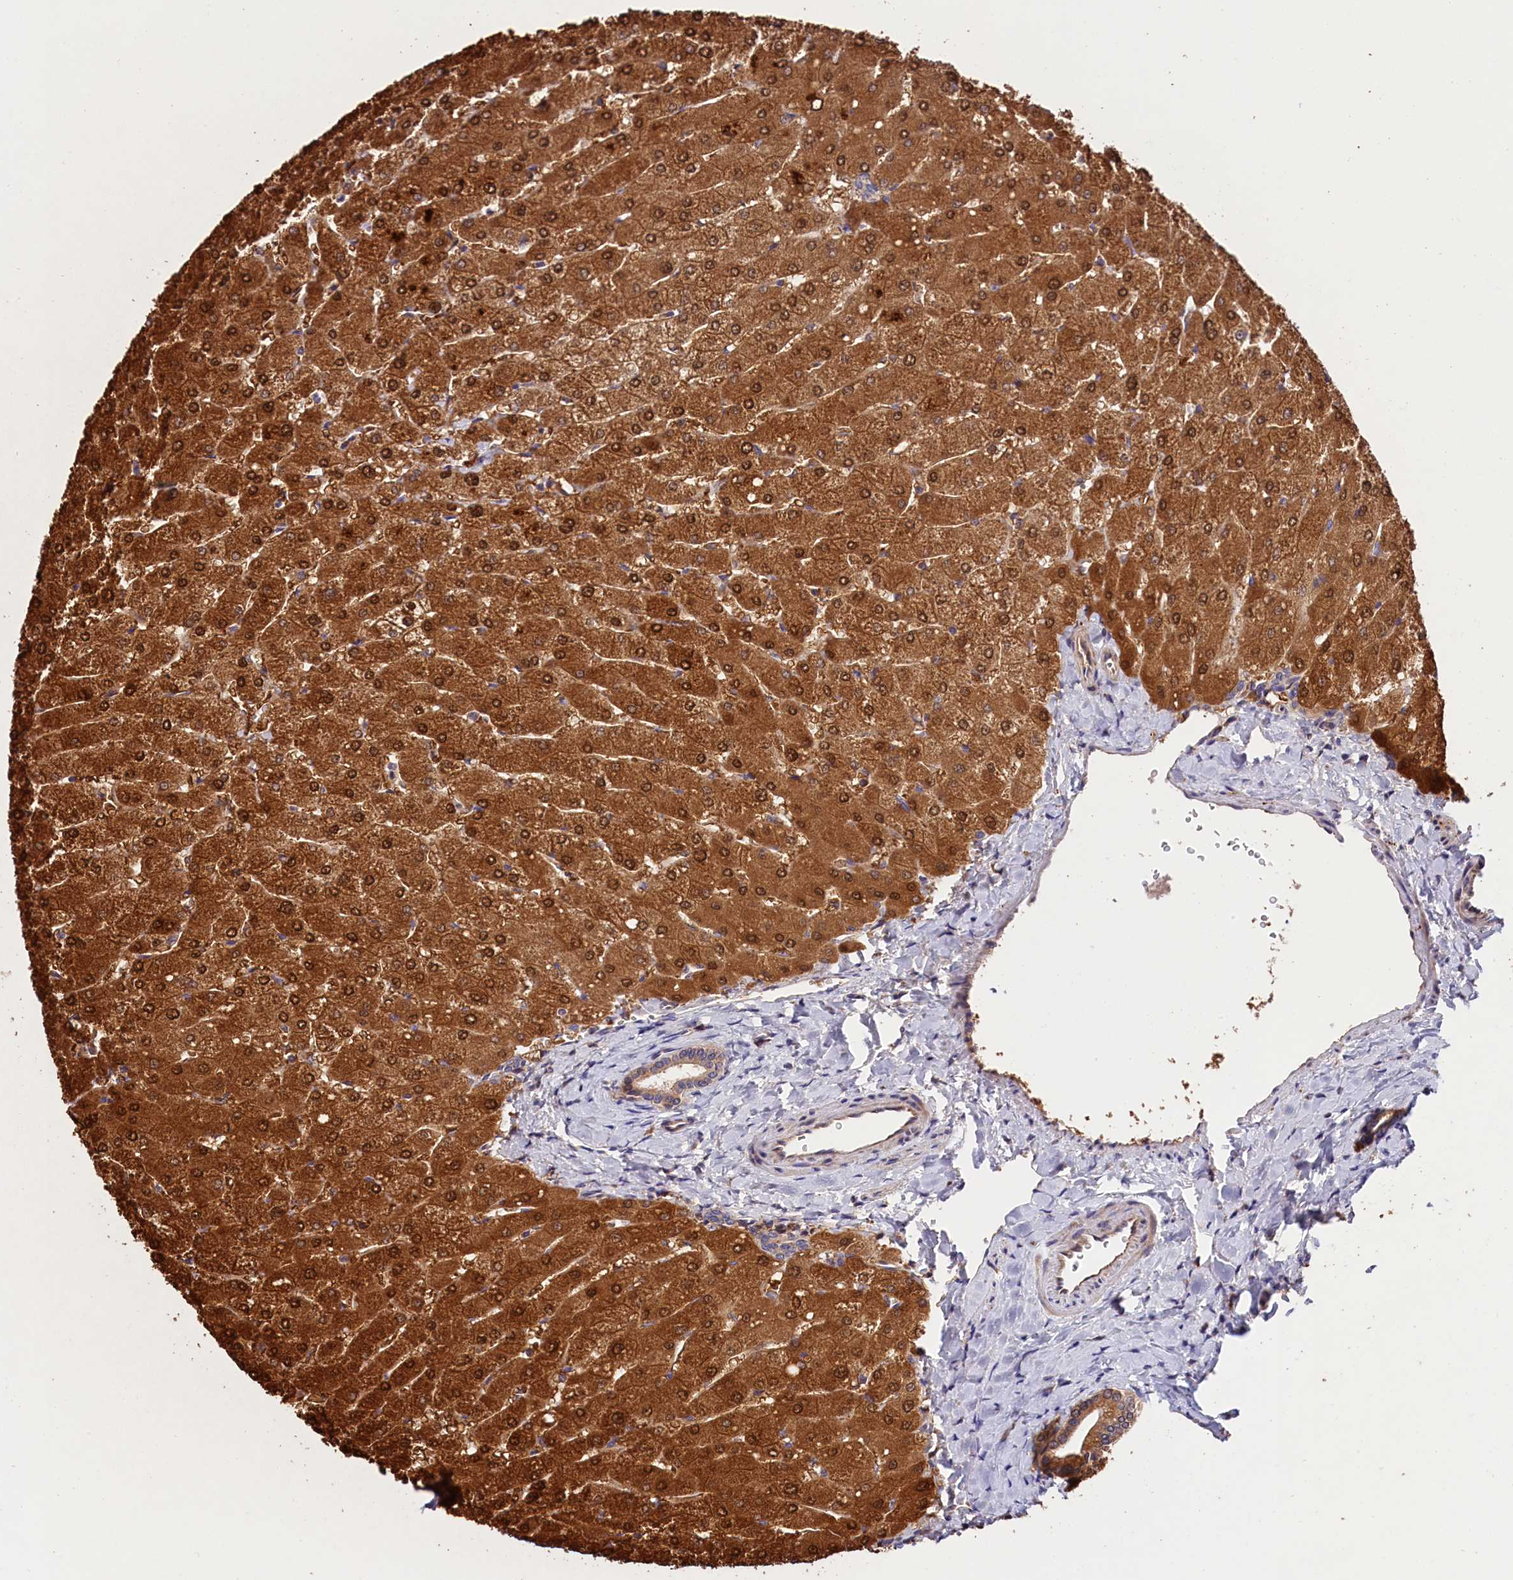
{"staining": {"intensity": "moderate", "quantity": "25%-75%", "location": "cytoplasmic/membranous"}, "tissue": "liver", "cell_type": "Cholangiocytes", "image_type": "normal", "snomed": [{"axis": "morphology", "description": "Normal tissue, NOS"}, {"axis": "topography", "description": "Liver"}], "caption": "Immunohistochemical staining of unremarkable human liver reveals moderate cytoplasmic/membranous protein staining in approximately 25%-75% of cholangiocytes.", "gene": "SPG11", "patient": {"sex": "male", "age": 55}}